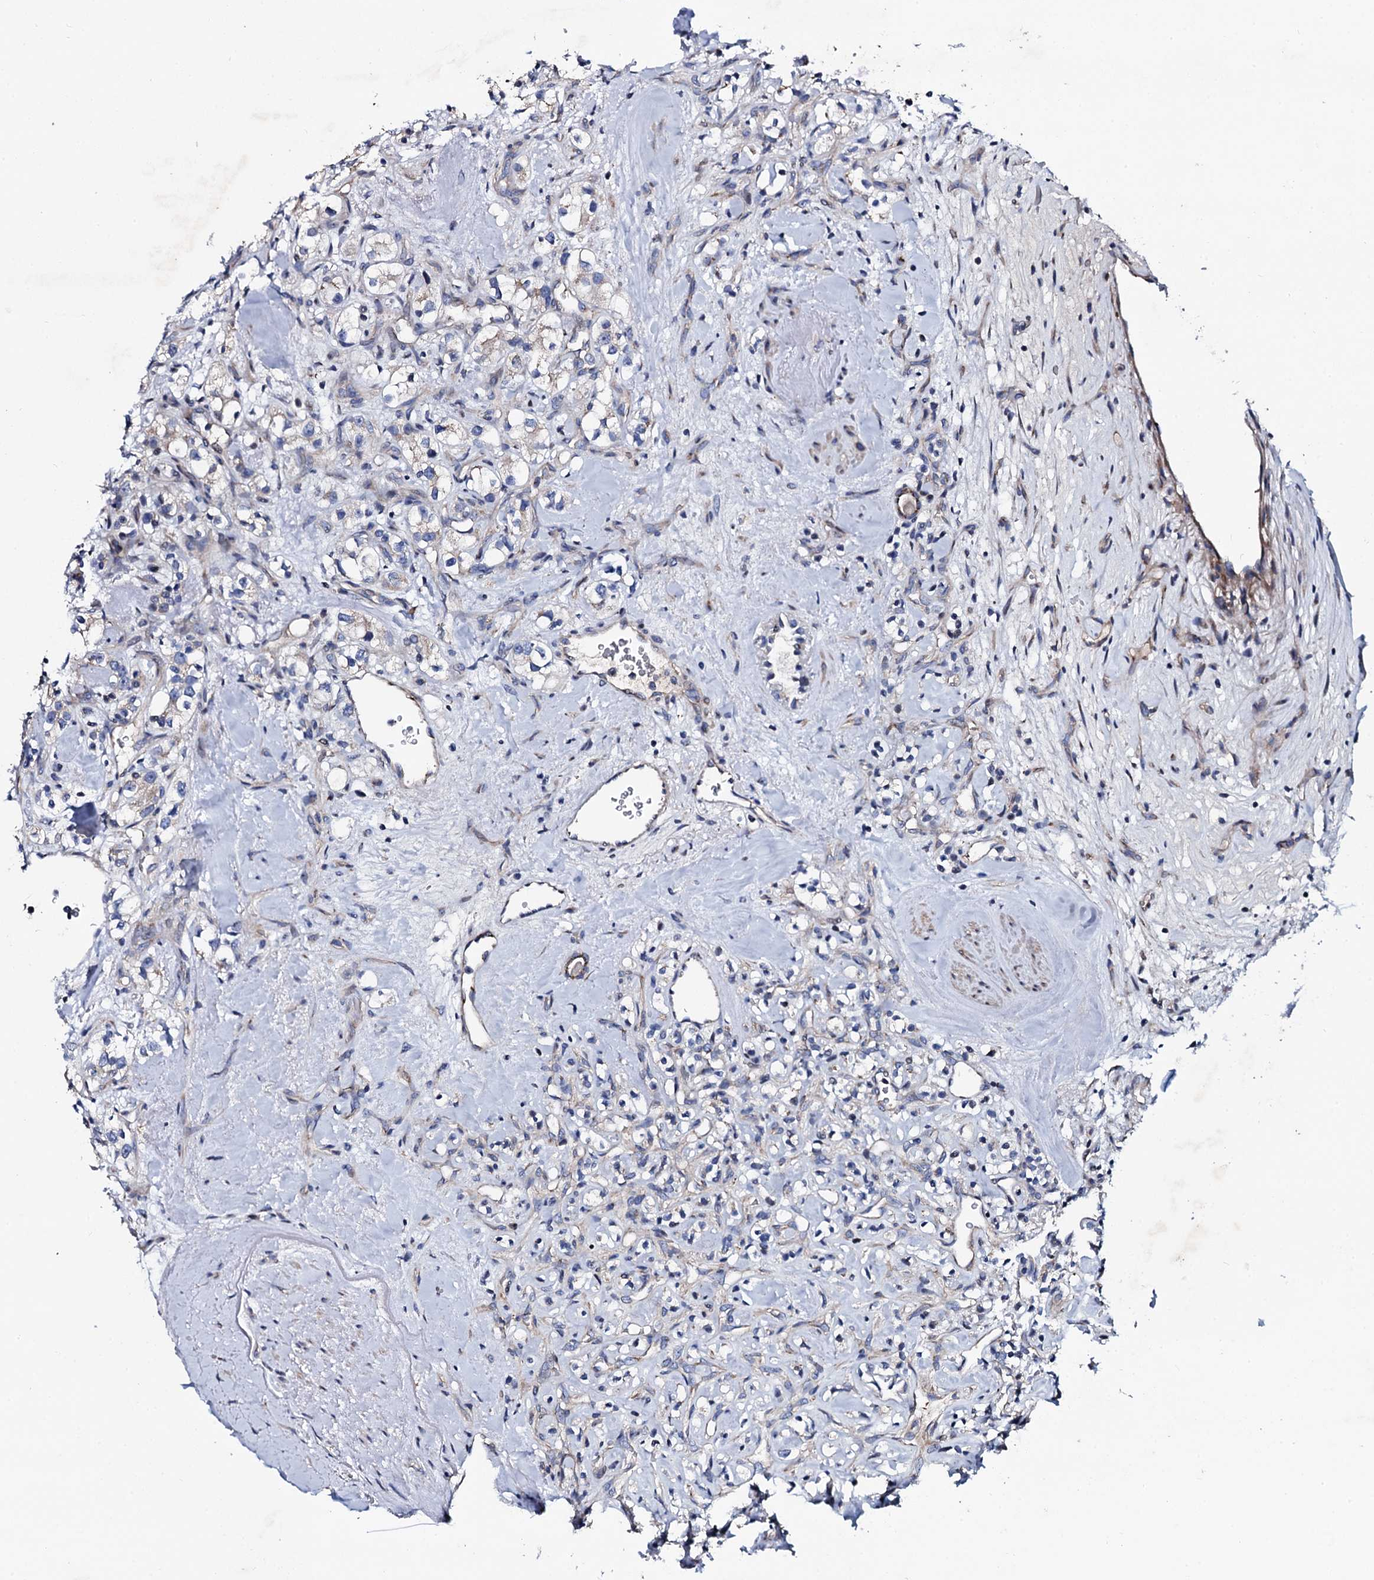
{"staining": {"intensity": "negative", "quantity": "none", "location": "none"}, "tissue": "renal cancer", "cell_type": "Tumor cells", "image_type": "cancer", "snomed": [{"axis": "morphology", "description": "Adenocarcinoma, NOS"}, {"axis": "topography", "description": "Kidney"}], "caption": "This is an IHC histopathology image of human adenocarcinoma (renal). There is no positivity in tumor cells.", "gene": "PLET1", "patient": {"sex": "male", "age": 77}}